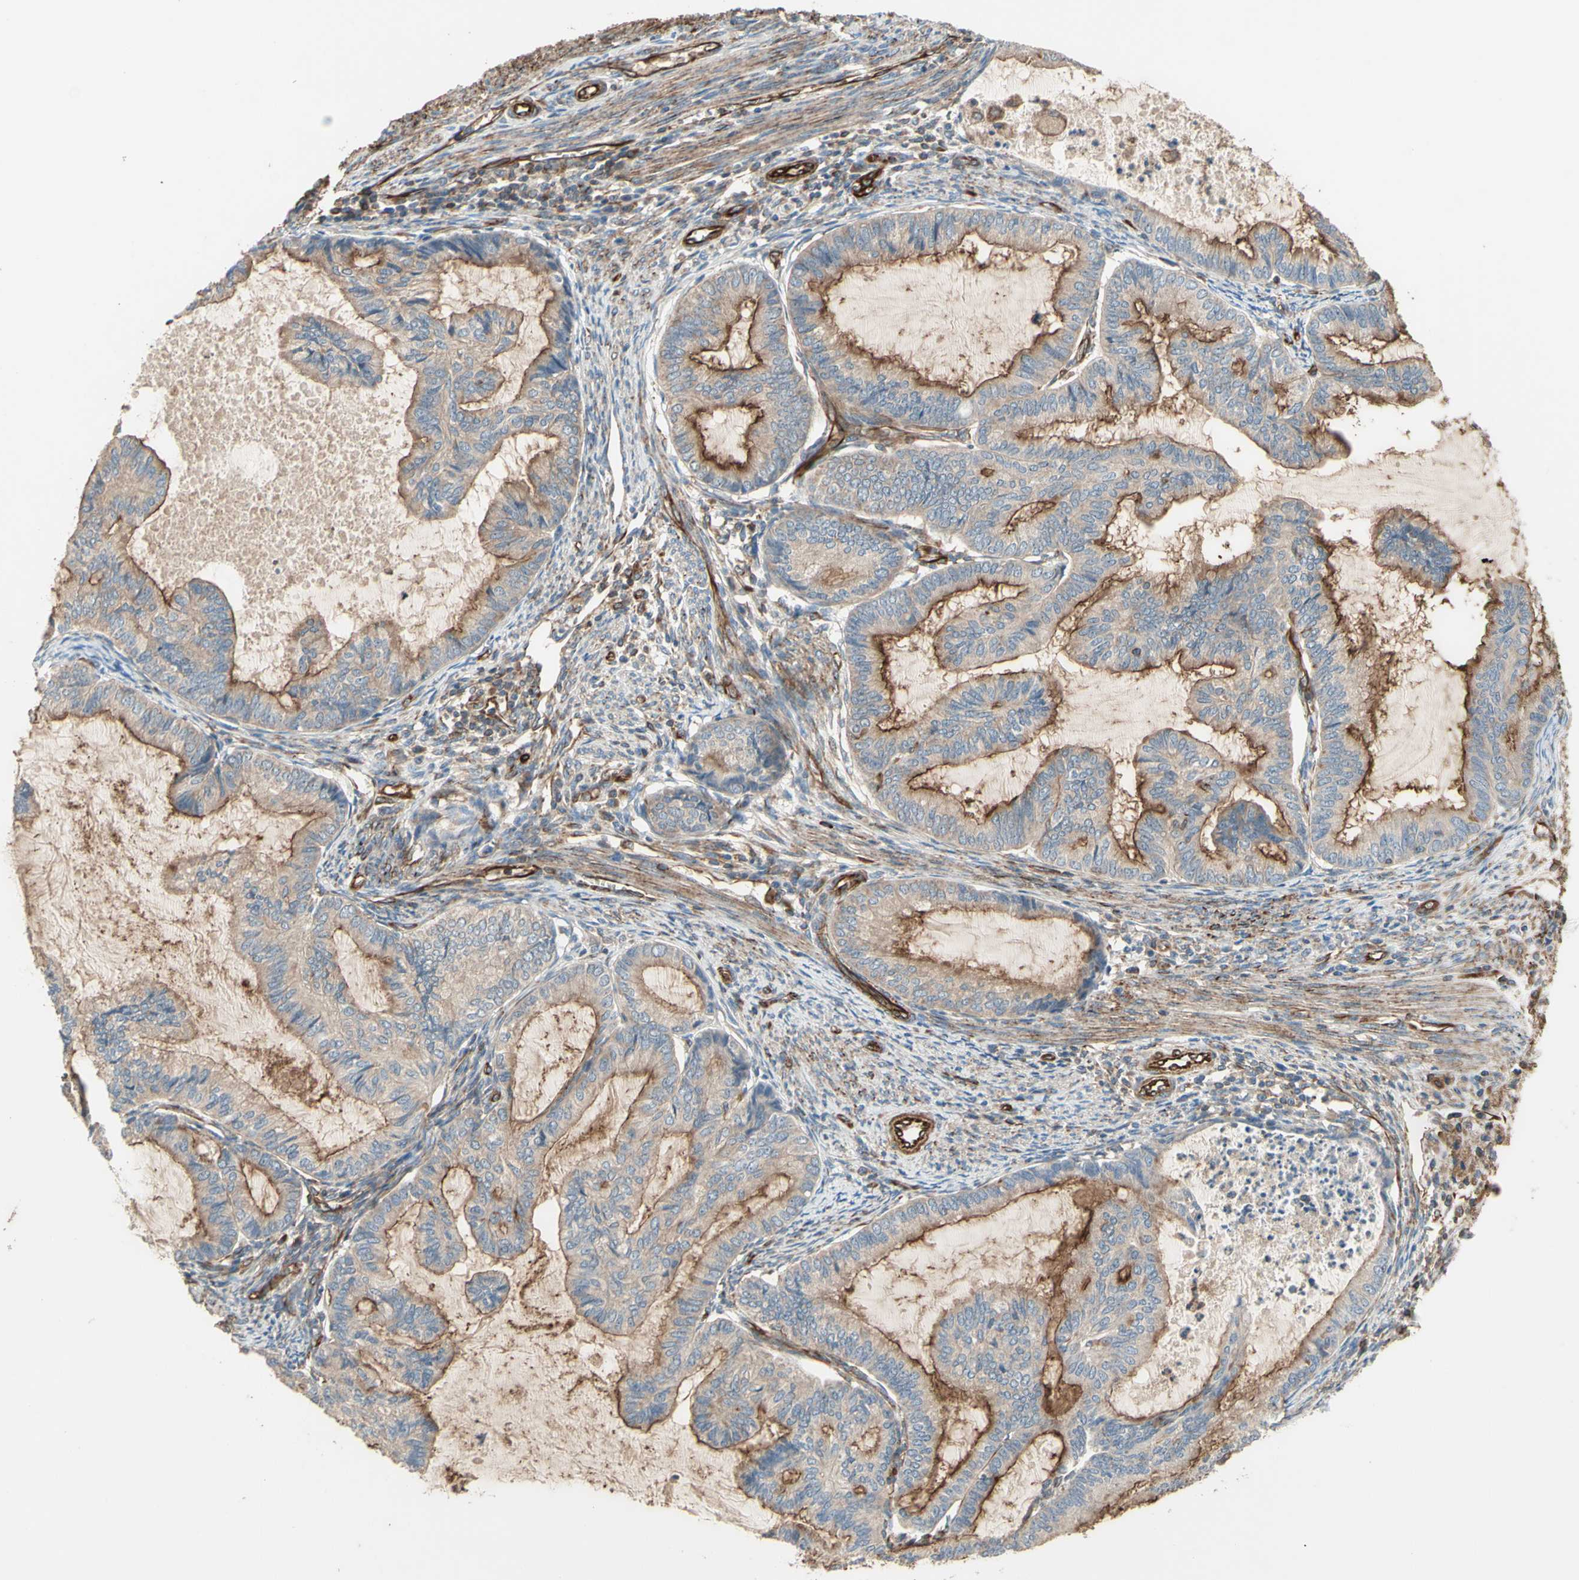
{"staining": {"intensity": "moderate", "quantity": ">75%", "location": "cytoplasmic/membranous"}, "tissue": "cervical cancer", "cell_type": "Tumor cells", "image_type": "cancer", "snomed": [{"axis": "morphology", "description": "Normal tissue, NOS"}, {"axis": "morphology", "description": "Adenocarcinoma, NOS"}, {"axis": "topography", "description": "Cervix"}, {"axis": "topography", "description": "Endometrium"}], "caption": "The image reveals staining of cervical adenocarcinoma, revealing moderate cytoplasmic/membranous protein positivity (brown color) within tumor cells.", "gene": "TRAF2", "patient": {"sex": "female", "age": 86}}